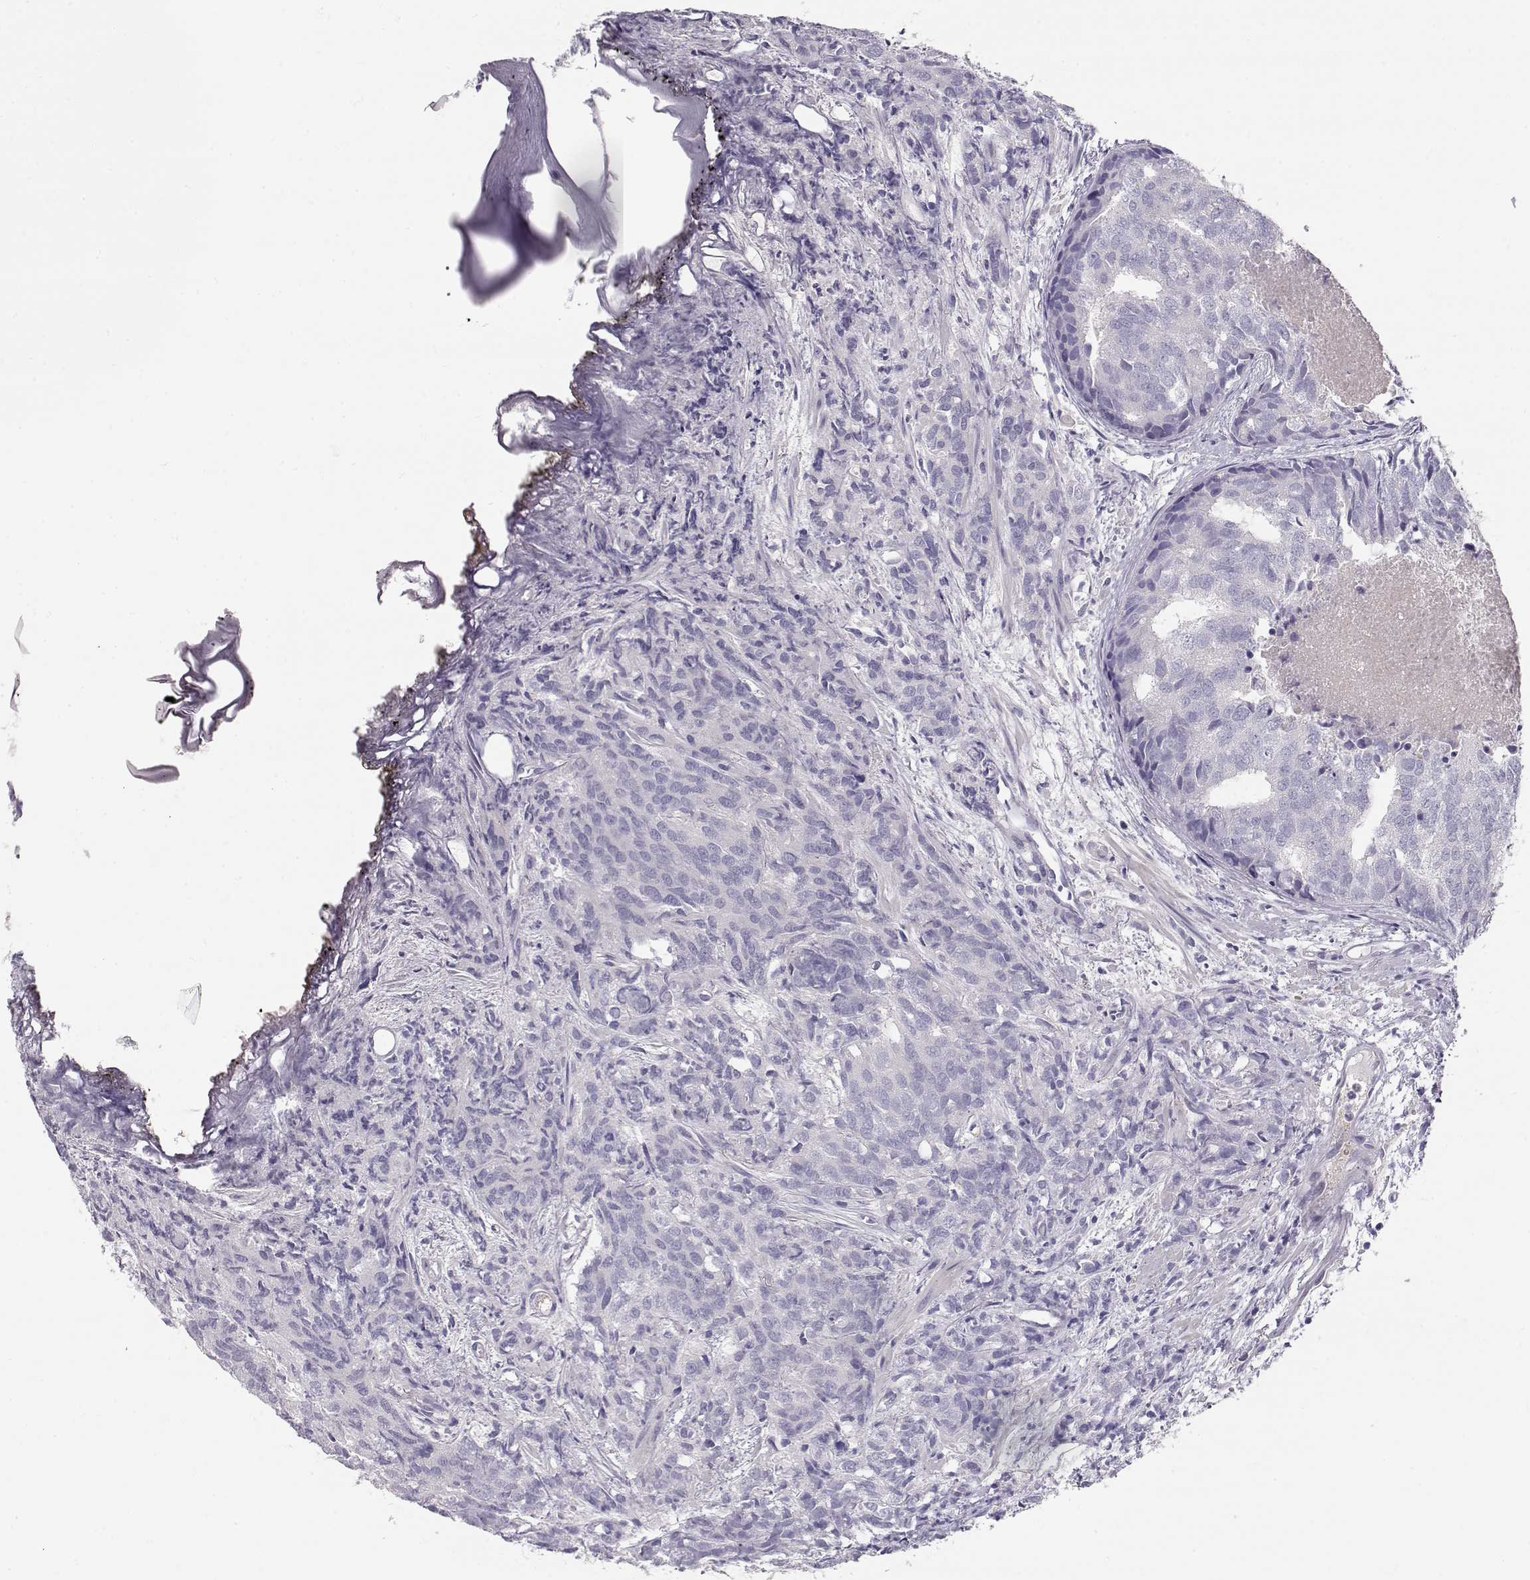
{"staining": {"intensity": "negative", "quantity": "none", "location": "none"}, "tissue": "prostate cancer", "cell_type": "Tumor cells", "image_type": "cancer", "snomed": [{"axis": "morphology", "description": "Adenocarcinoma, High grade"}, {"axis": "topography", "description": "Prostate"}], "caption": "Immunohistochemical staining of prostate cancer displays no significant staining in tumor cells.", "gene": "TTC26", "patient": {"sex": "male", "age": 58}}